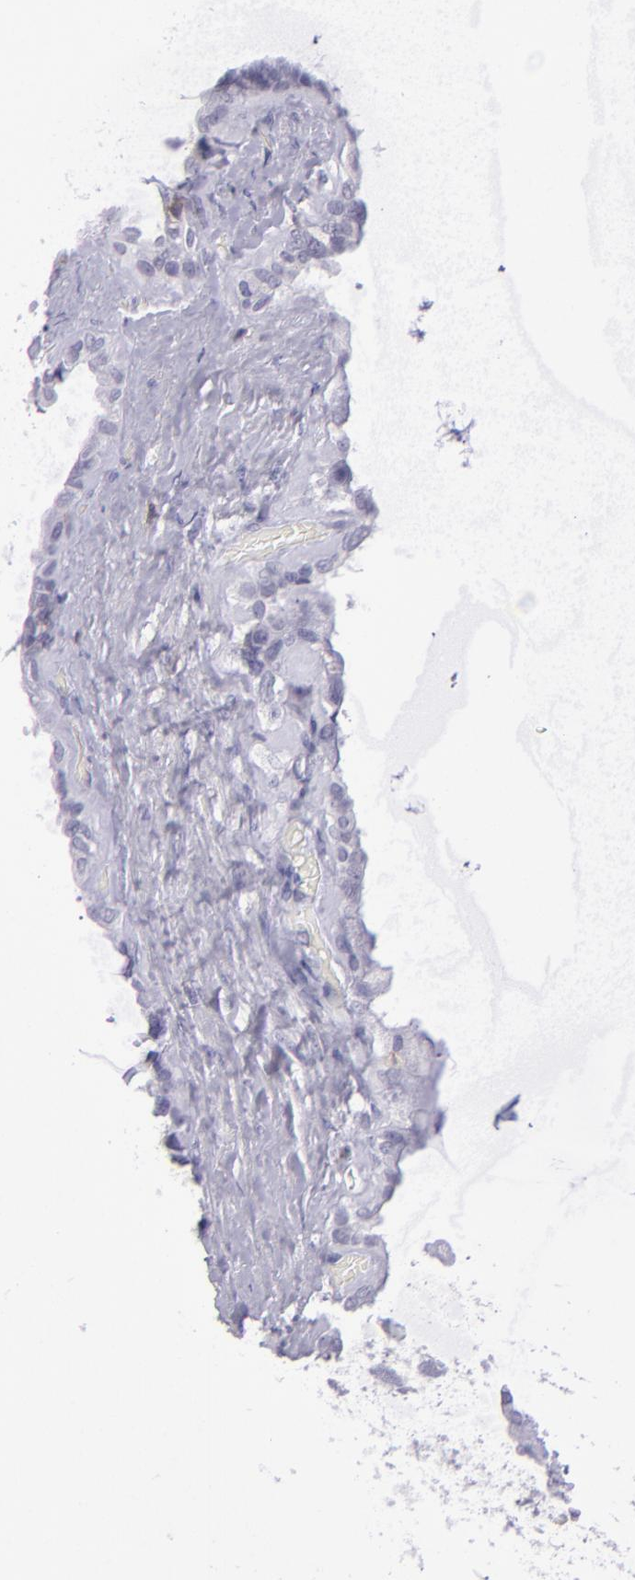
{"staining": {"intensity": "negative", "quantity": "none", "location": "none"}, "tissue": "seminal vesicle", "cell_type": "Glandular cells", "image_type": "normal", "snomed": [{"axis": "morphology", "description": "Normal tissue, NOS"}, {"axis": "morphology", "description": "Inflammation, NOS"}, {"axis": "topography", "description": "Urinary bladder"}, {"axis": "topography", "description": "Prostate"}, {"axis": "topography", "description": "Seminal veicle"}], "caption": "Immunohistochemical staining of normal seminal vesicle shows no significant expression in glandular cells.", "gene": "CD48", "patient": {"sex": "male", "age": 82}}